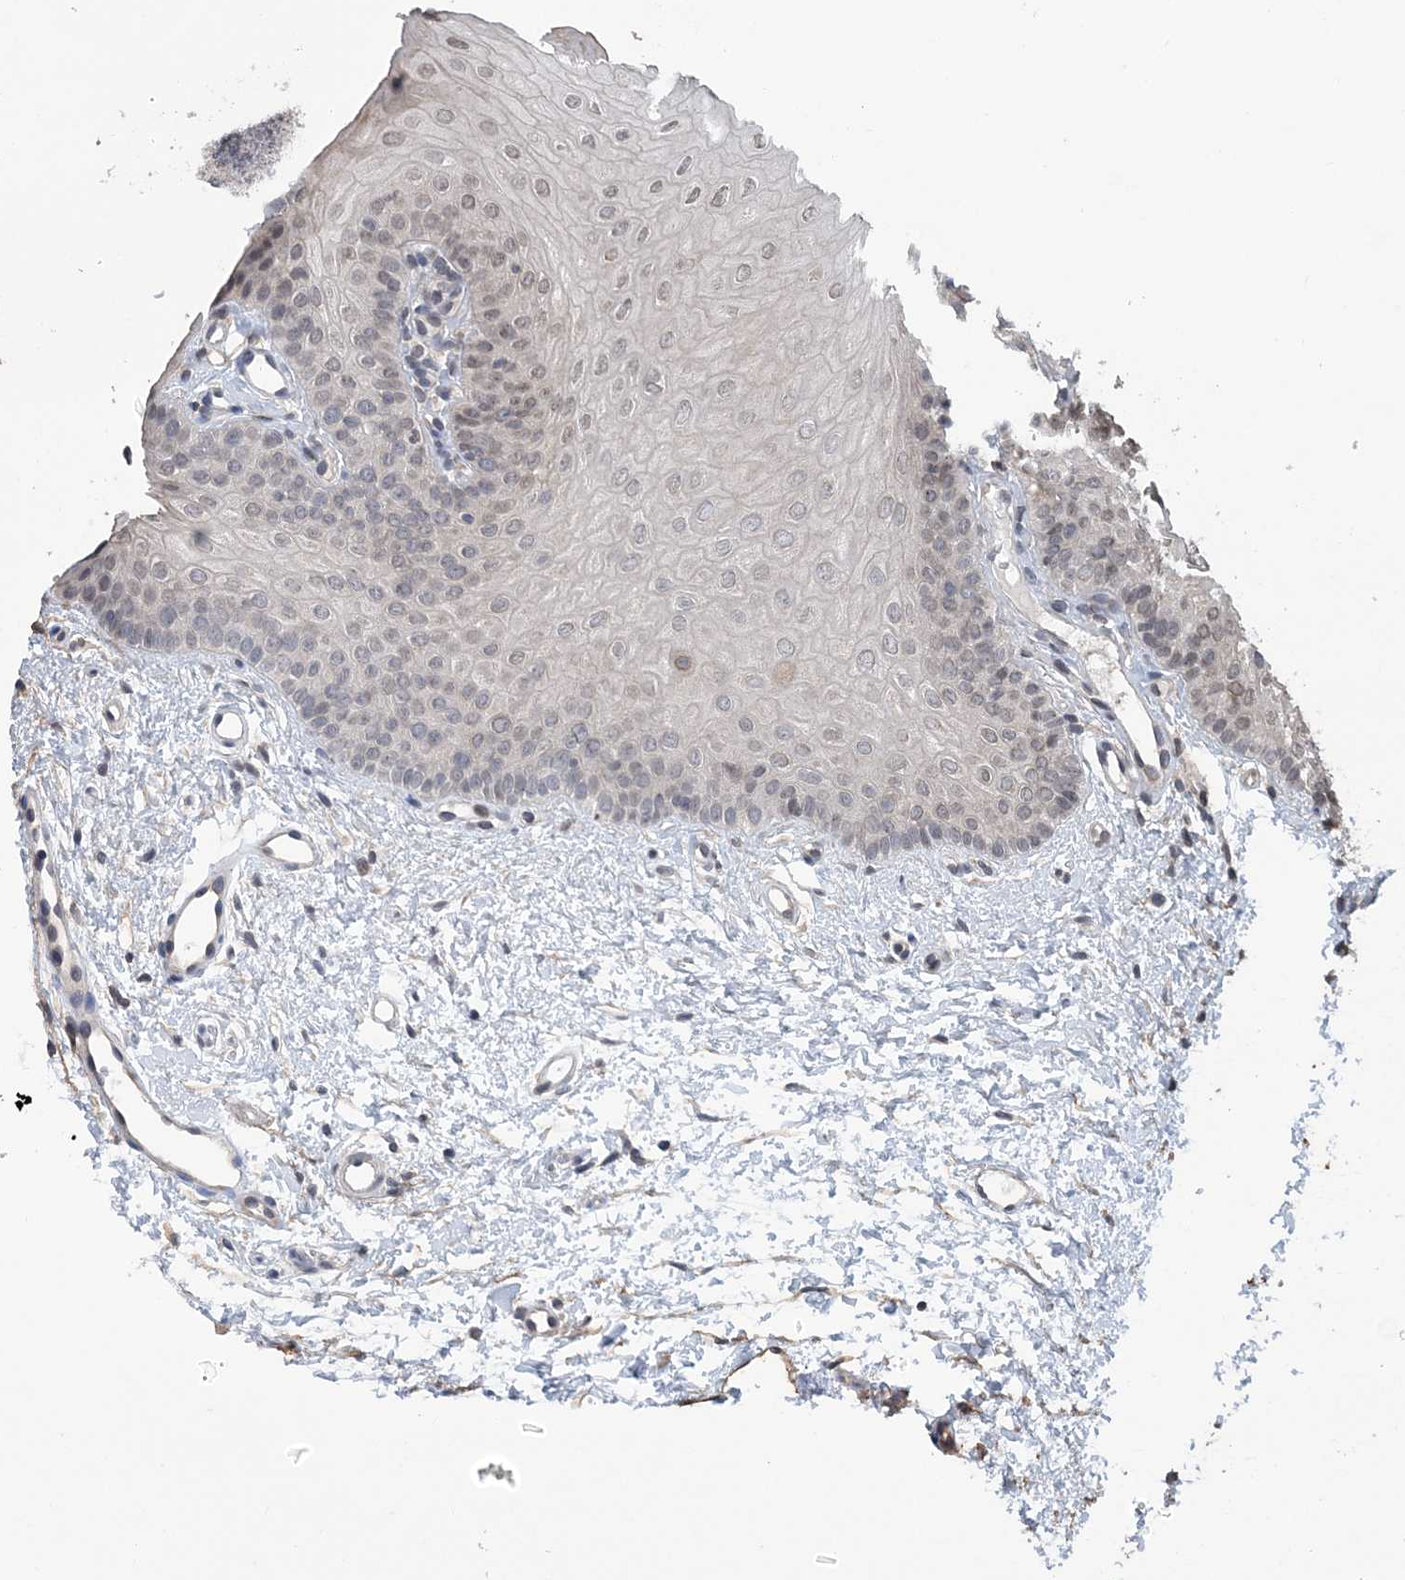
{"staining": {"intensity": "weak", "quantity": "25%-75%", "location": "nuclear"}, "tissue": "oral mucosa", "cell_type": "Squamous epithelial cells", "image_type": "normal", "snomed": [{"axis": "morphology", "description": "Normal tissue, NOS"}, {"axis": "topography", "description": "Oral tissue"}], "caption": "Oral mucosa stained with a brown dye shows weak nuclear positive positivity in about 25%-75% of squamous epithelial cells.", "gene": "CCDC152", "patient": {"sex": "female", "age": 68}}